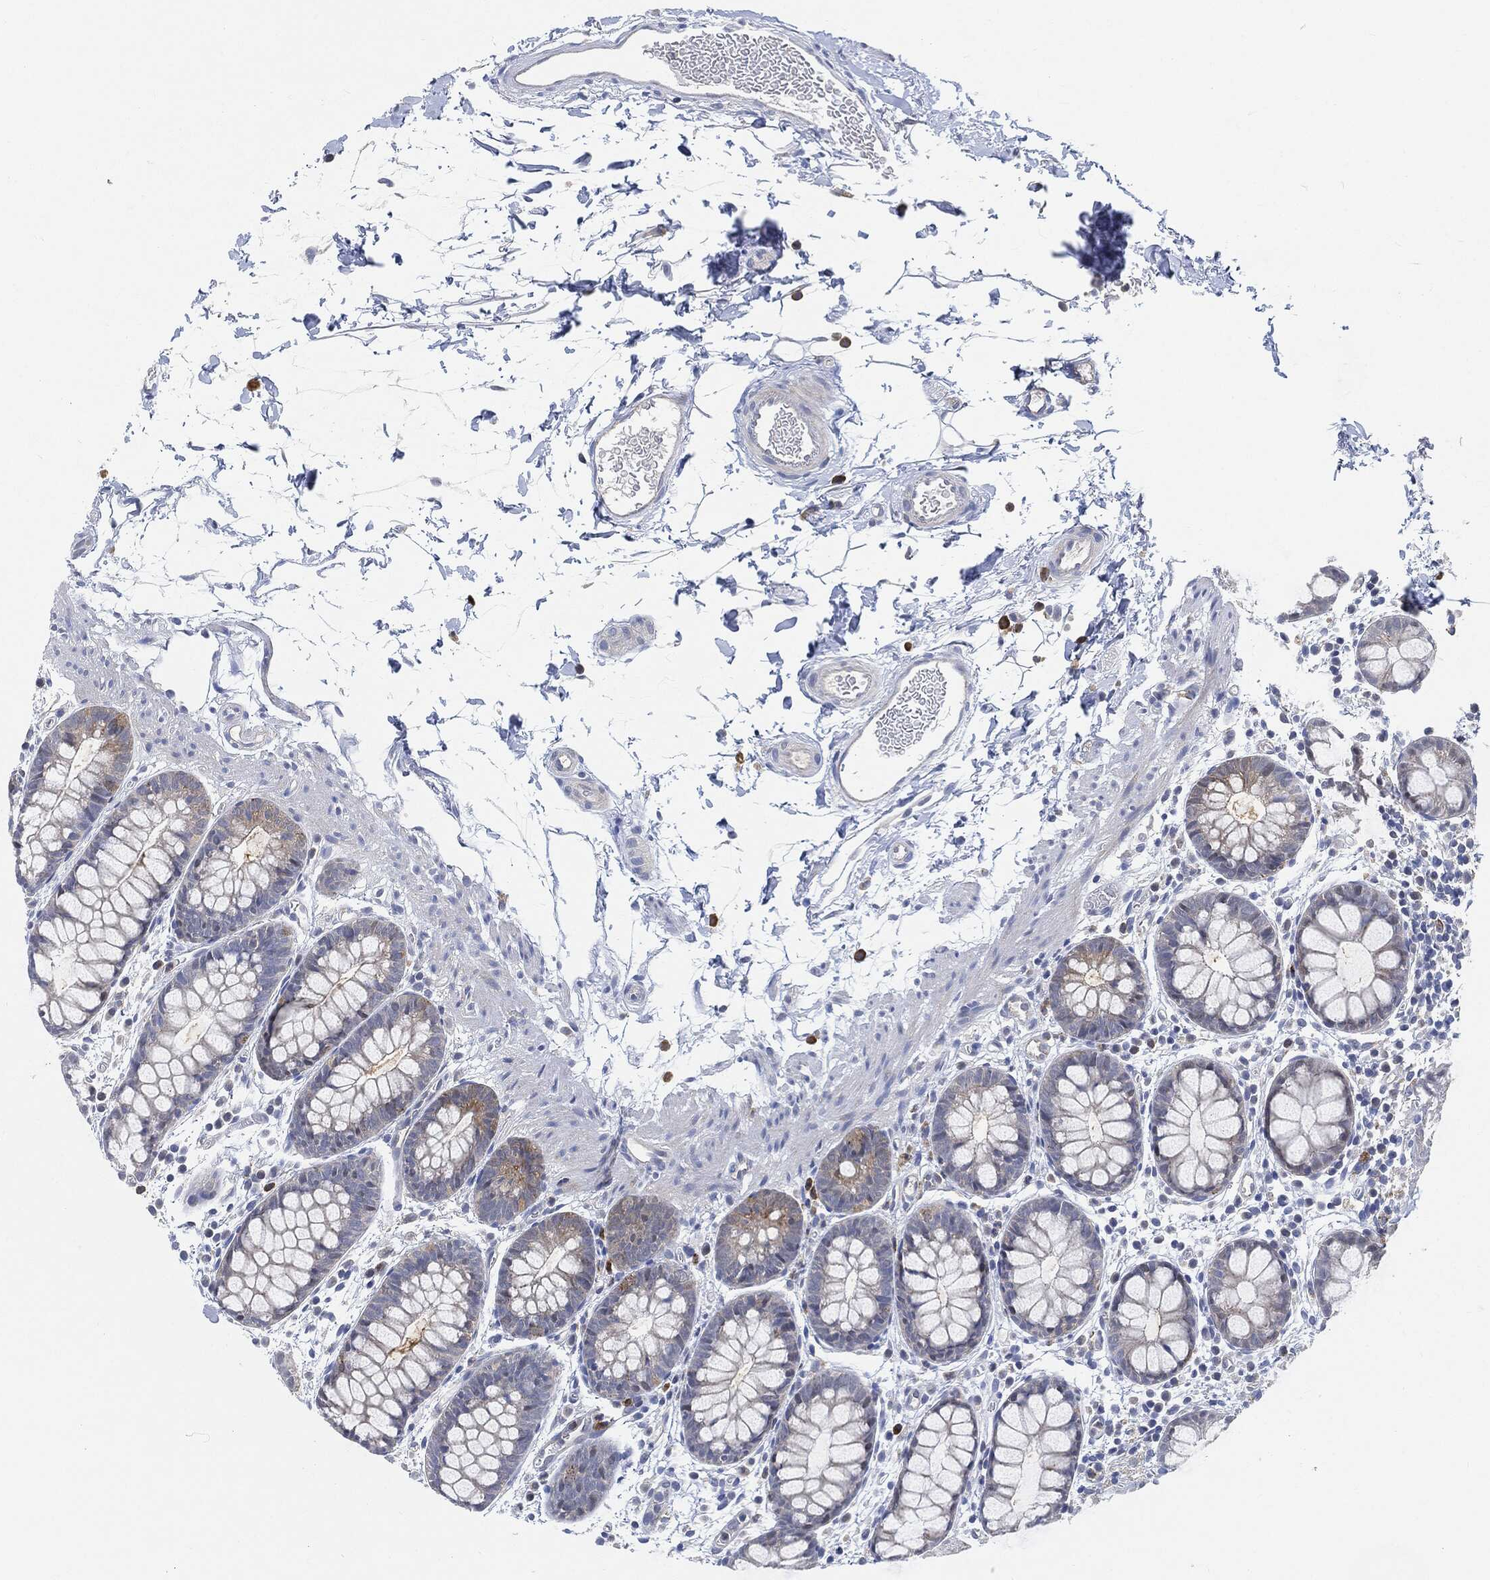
{"staining": {"intensity": "moderate", "quantity": "<25%", "location": "cytoplasmic/membranous"}, "tissue": "rectum", "cell_type": "Glandular cells", "image_type": "normal", "snomed": [{"axis": "morphology", "description": "Normal tissue, NOS"}, {"axis": "topography", "description": "Rectum"}], "caption": "This is a micrograph of immunohistochemistry staining of benign rectum, which shows moderate staining in the cytoplasmic/membranous of glandular cells.", "gene": "VSIG4", "patient": {"sex": "male", "age": 57}}